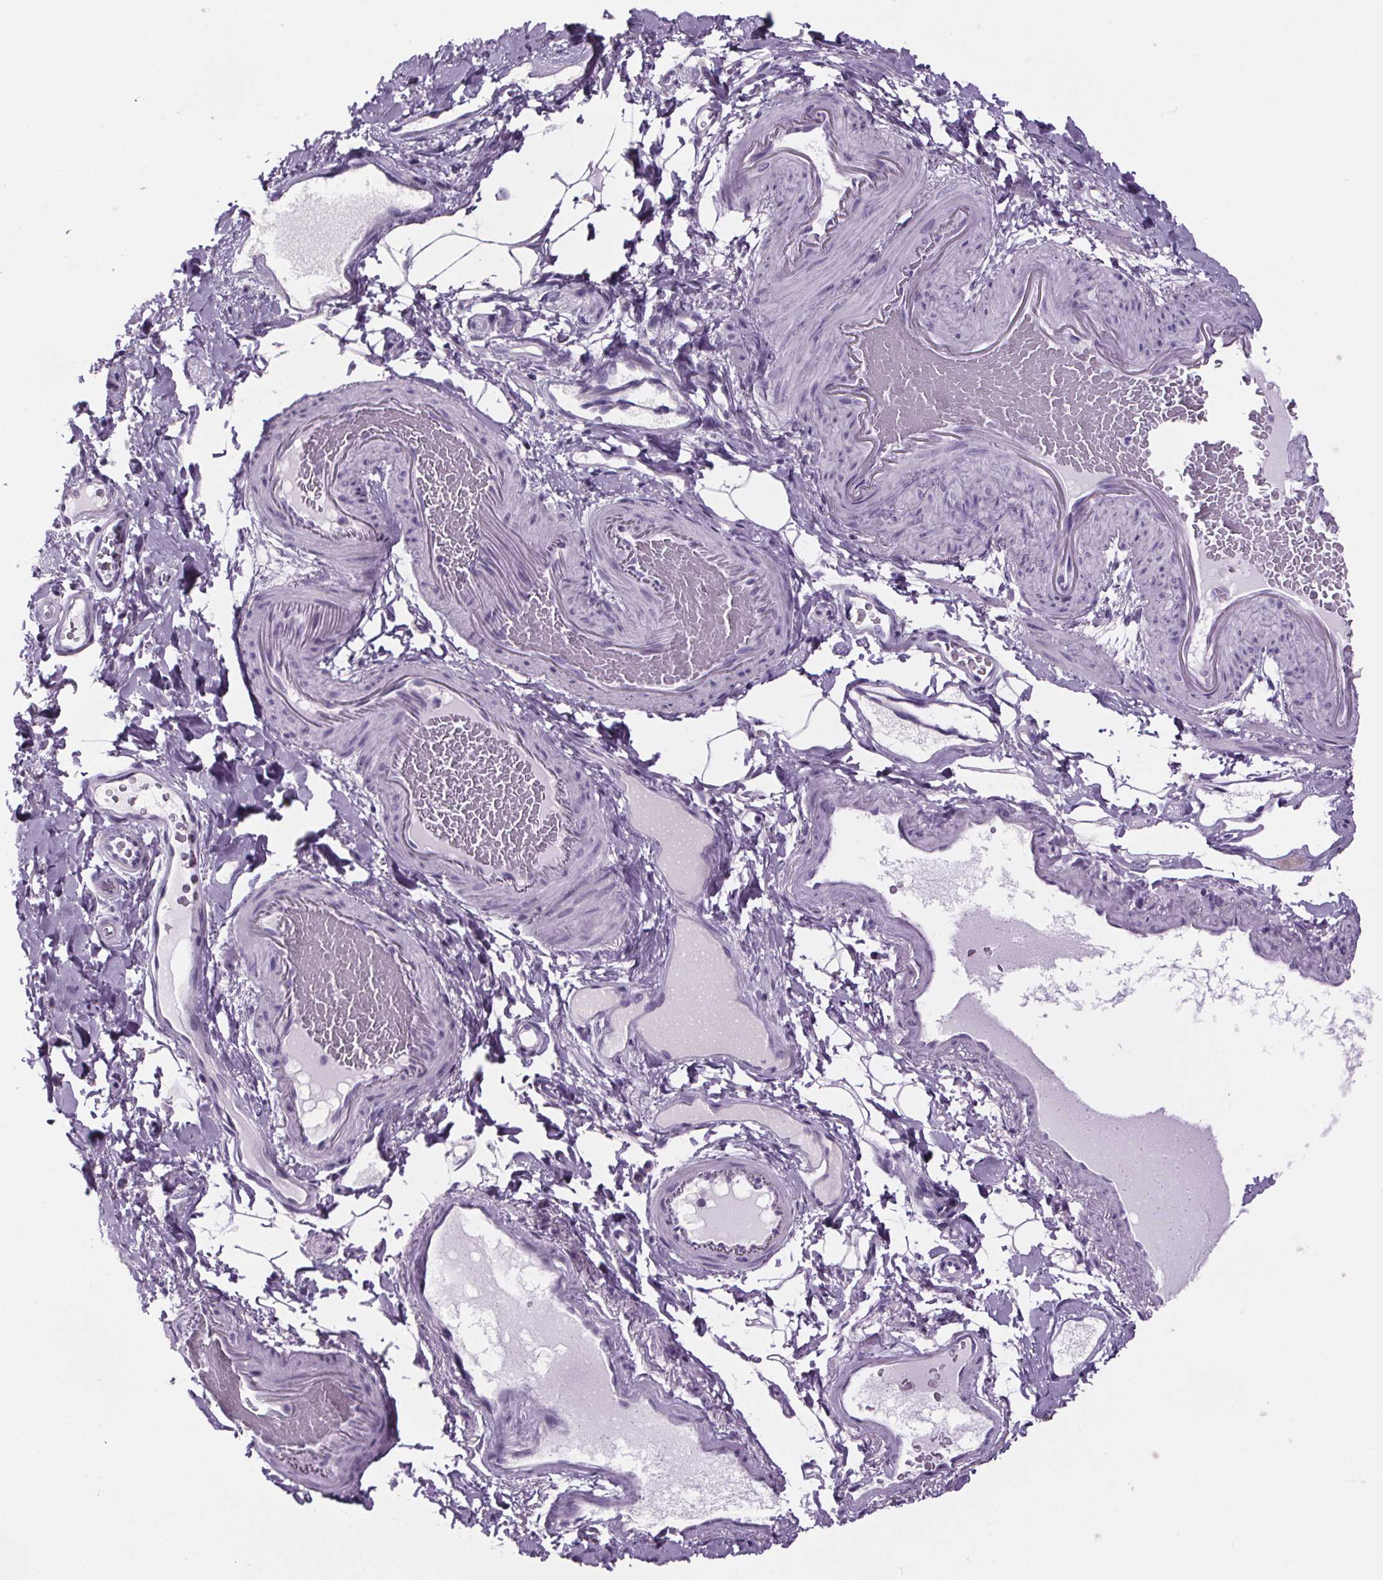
{"staining": {"intensity": "negative", "quantity": "none", "location": "none"}, "tissue": "smooth muscle", "cell_type": "Smooth muscle cells", "image_type": "normal", "snomed": [{"axis": "morphology", "description": "Normal tissue, NOS"}, {"axis": "topography", "description": "Smooth muscle"}, {"axis": "topography", "description": "Colon"}], "caption": "Immunohistochemistry micrograph of benign smooth muscle: human smooth muscle stained with DAB reveals no significant protein positivity in smooth muscle cells. (DAB (3,3'-diaminobenzidine) IHC visualized using brightfield microscopy, high magnification).", "gene": "CUBN", "patient": {"sex": "male", "age": 73}}